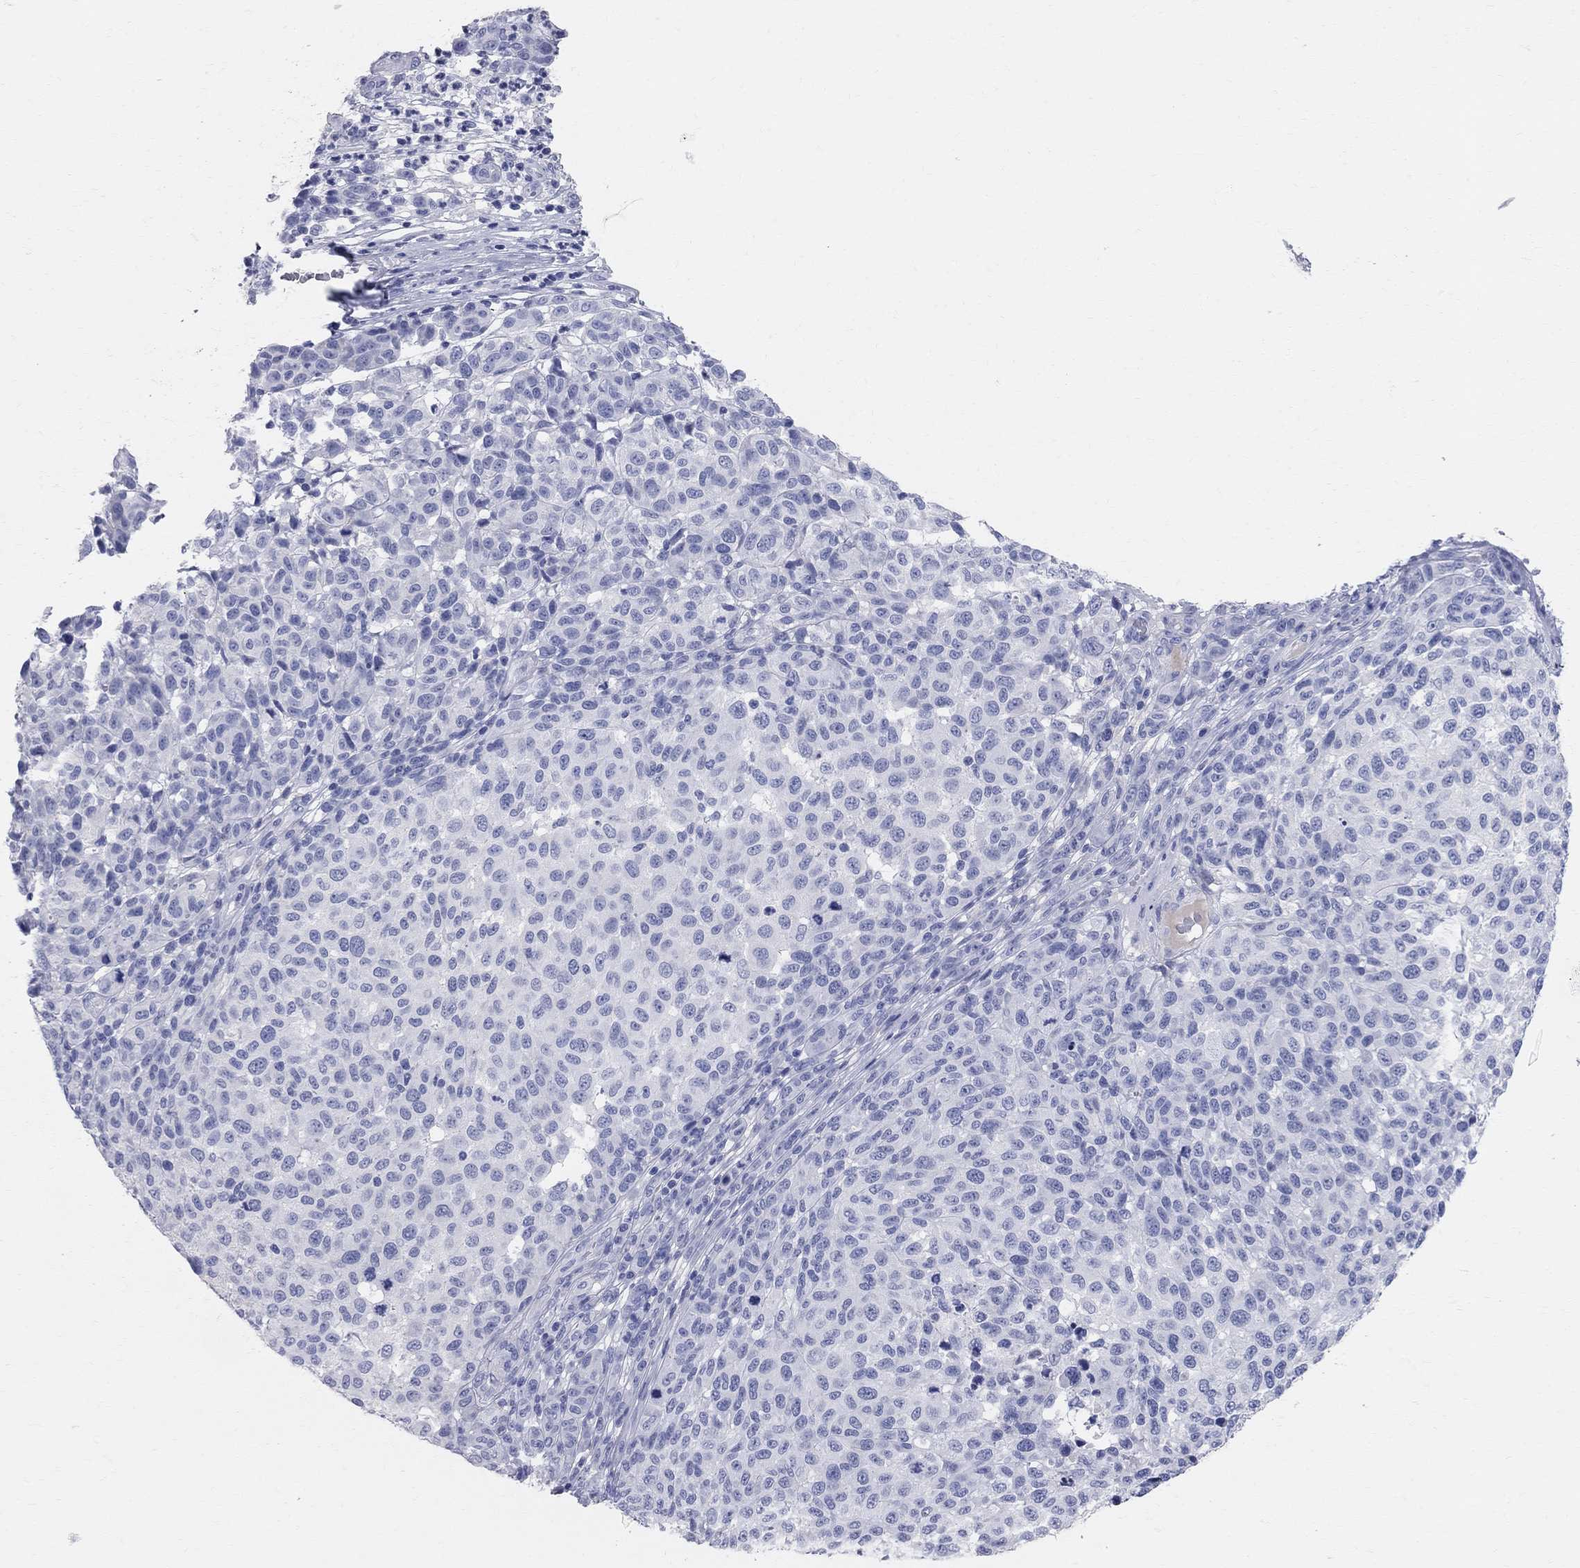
{"staining": {"intensity": "negative", "quantity": "none", "location": "none"}, "tissue": "melanoma", "cell_type": "Tumor cells", "image_type": "cancer", "snomed": [{"axis": "morphology", "description": "Malignant melanoma, NOS"}, {"axis": "topography", "description": "Skin"}], "caption": "Tumor cells show no significant expression in malignant melanoma.", "gene": "AOX1", "patient": {"sex": "male", "age": 59}}